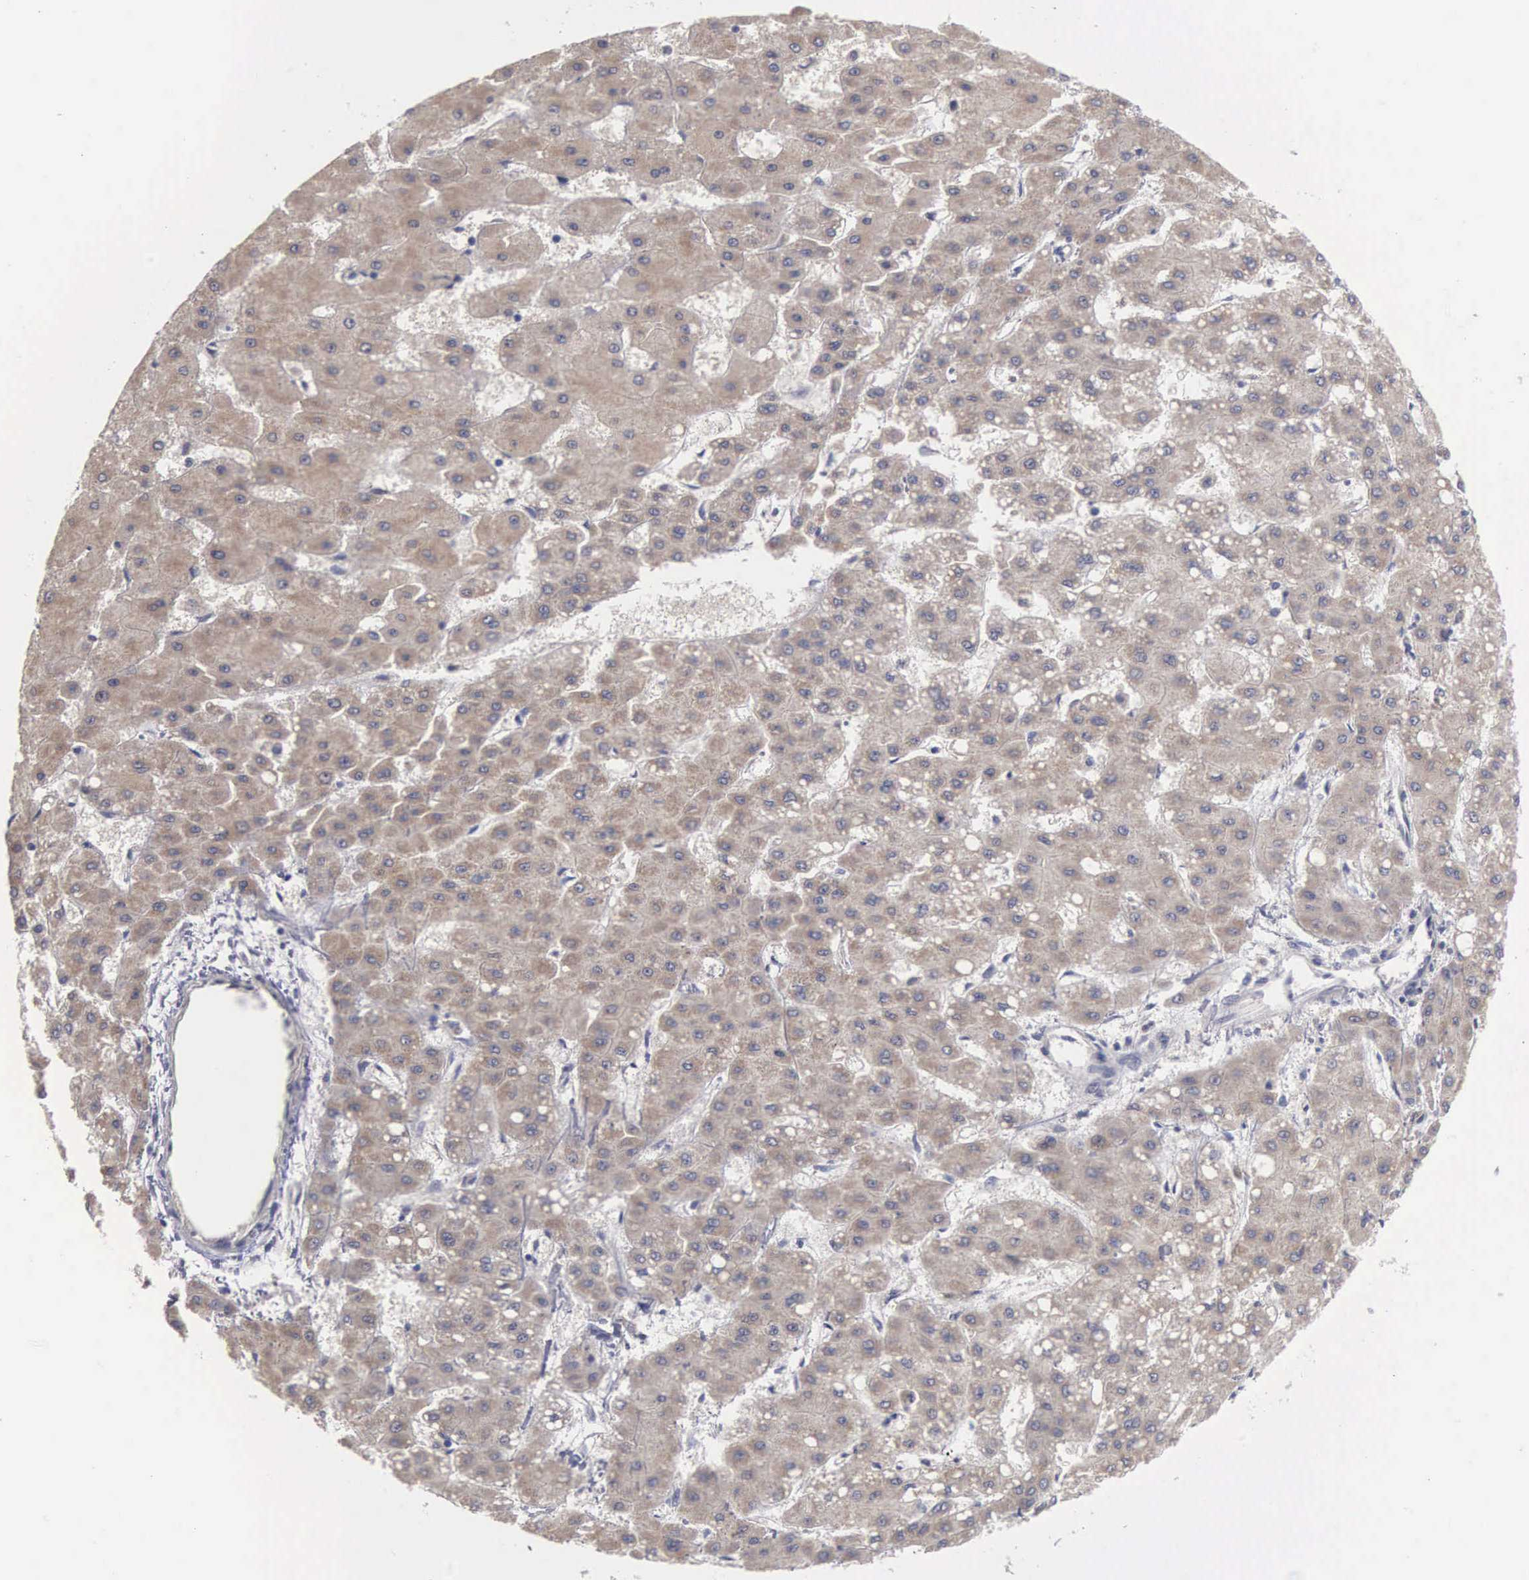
{"staining": {"intensity": "weak", "quantity": ">75%", "location": "cytoplasmic/membranous,nuclear"}, "tissue": "liver cancer", "cell_type": "Tumor cells", "image_type": "cancer", "snomed": [{"axis": "morphology", "description": "Carcinoma, Hepatocellular, NOS"}, {"axis": "topography", "description": "Liver"}], "caption": "Liver cancer (hepatocellular carcinoma) stained with a brown dye shows weak cytoplasmic/membranous and nuclear positive staining in about >75% of tumor cells.", "gene": "AMN", "patient": {"sex": "female", "age": 52}}